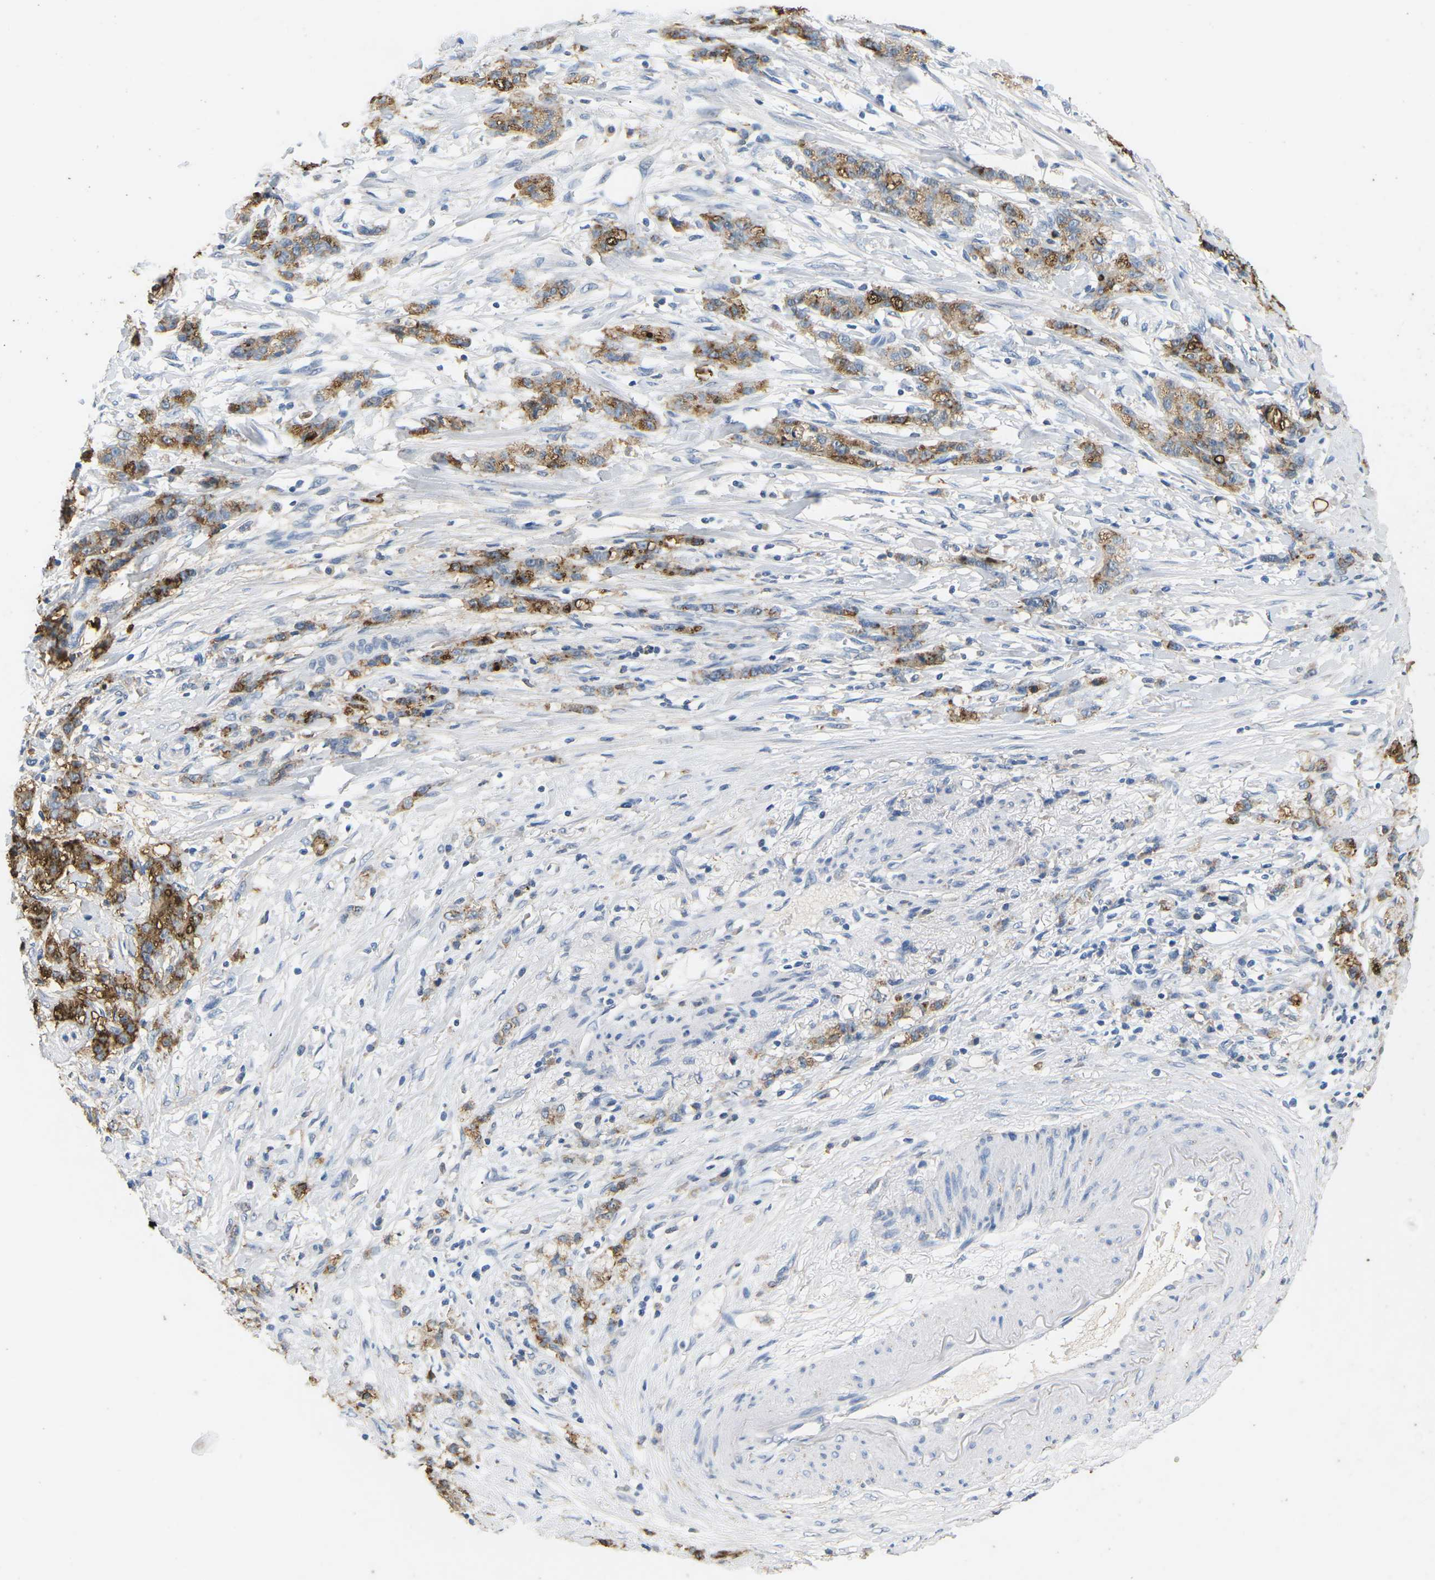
{"staining": {"intensity": "moderate", "quantity": ">75%", "location": "cytoplasmic/membranous"}, "tissue": "stomach cancer", "cell_type": "Tumor cells", "image_type": "cancer", "snomed": [{"axis": "morphology", "description": "Adenocarcinoma, NOS"}, {"axis": "topography", "description": "Stomach, lower"}], "caption": "Stomach cancer stained with a brown dye shows moderate cytoplasmic/membranous positive positivity in about >75% of tumor cells.", "gene": "ADM", "patient": {"sex": "male", "age": 88}}